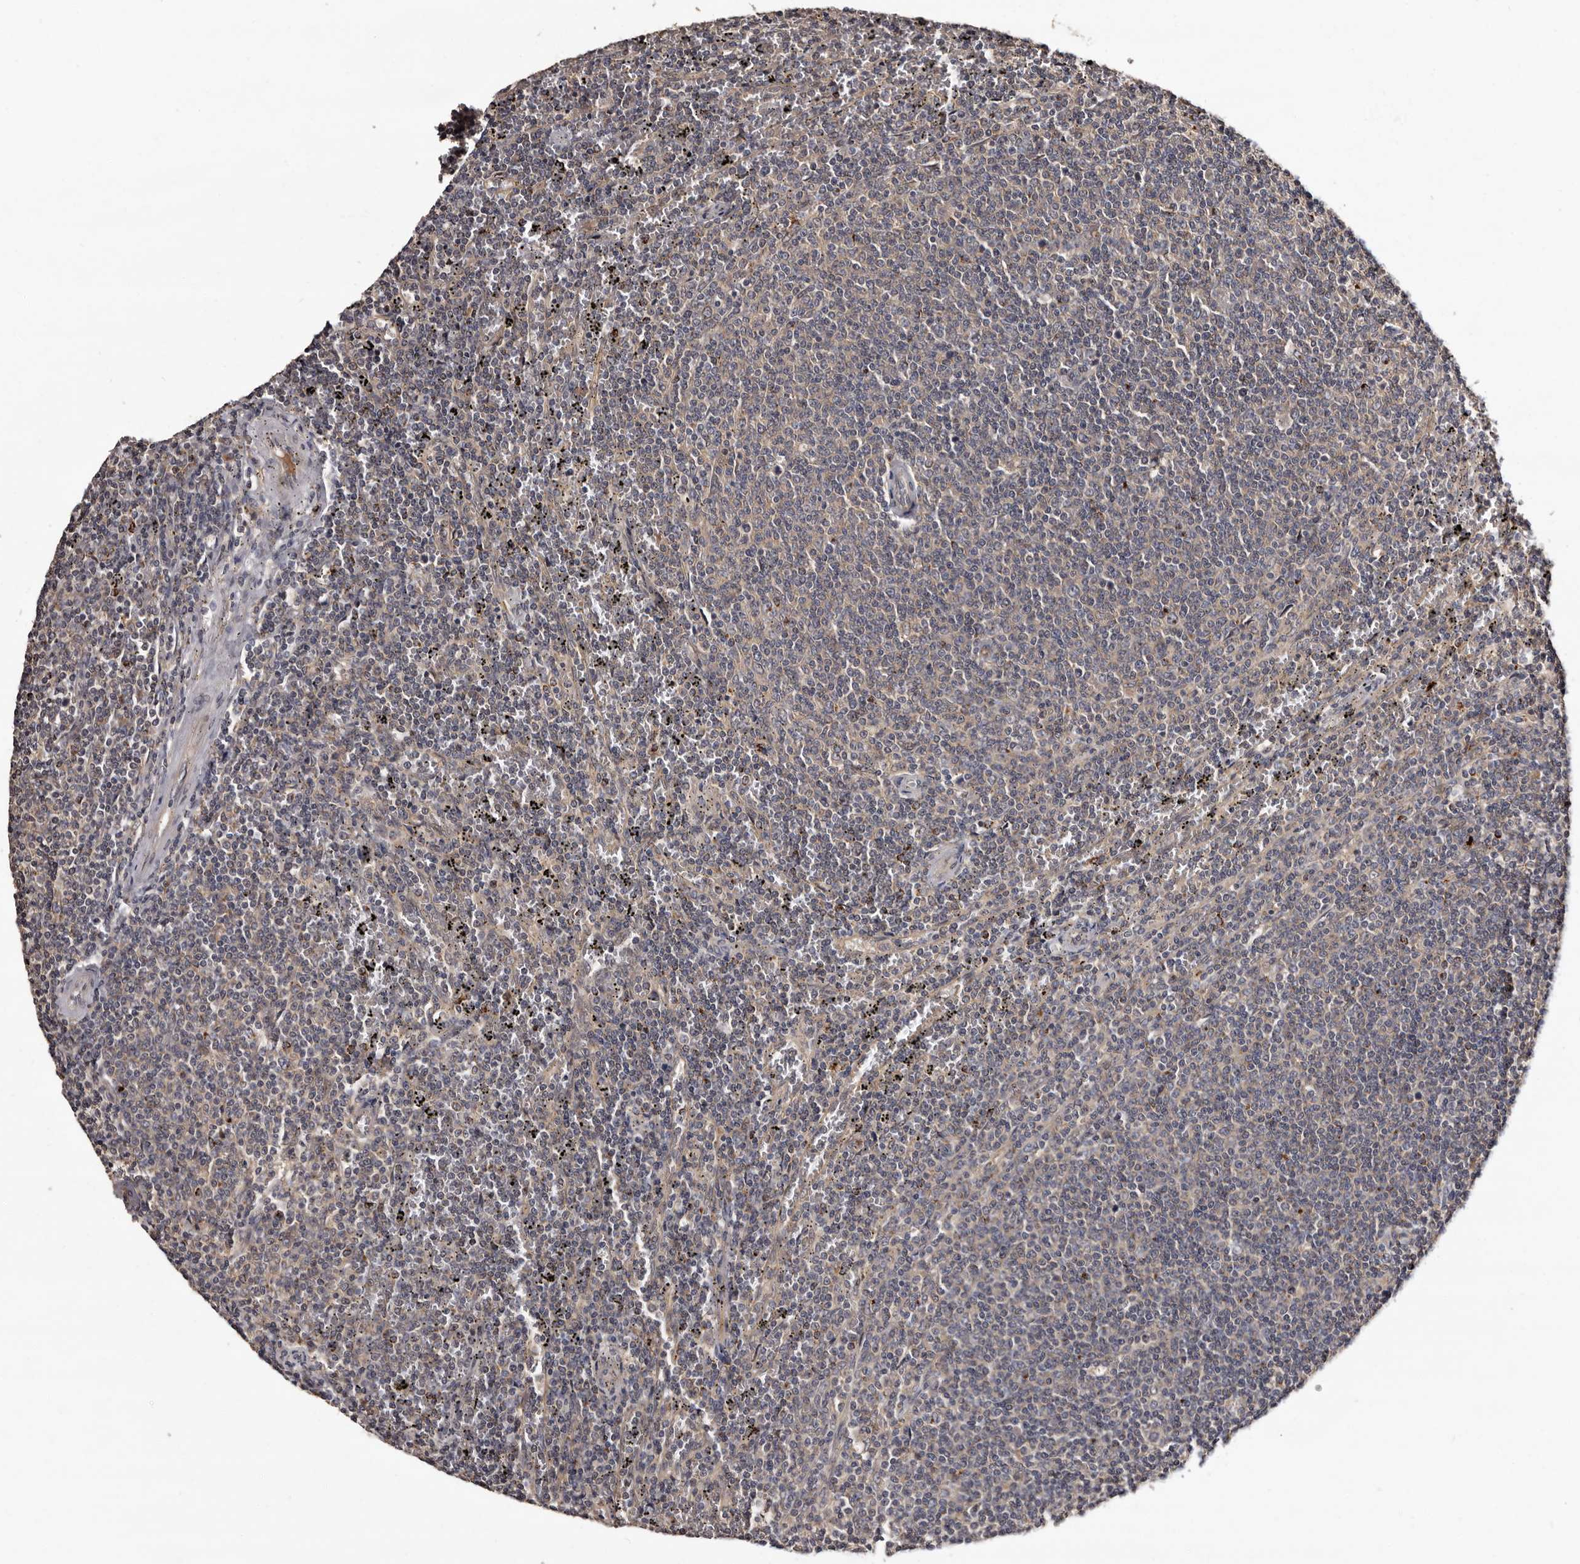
{"staining": {"intensity": "weak", "quantity": "<25%", "location": "cytoplasmic/membranous"}, "tissue": "lymphoma", "cell_type": "Tumor cells", "image_type": "cancer", "snomed": [{"axis": "morphology", "description": "Malignant lymphoma, non-Hodgkin's type, Low grade"}, {"axis": "topography", "description": "Spleen"}], "caption": "DAB (3,3'-diaminobenzidine) immunohistochemical staining of lymphoma shows no significant expression in tumor cells.", "gene": "FAM91A1", "patient": {"sex": "female", "age": 50}}